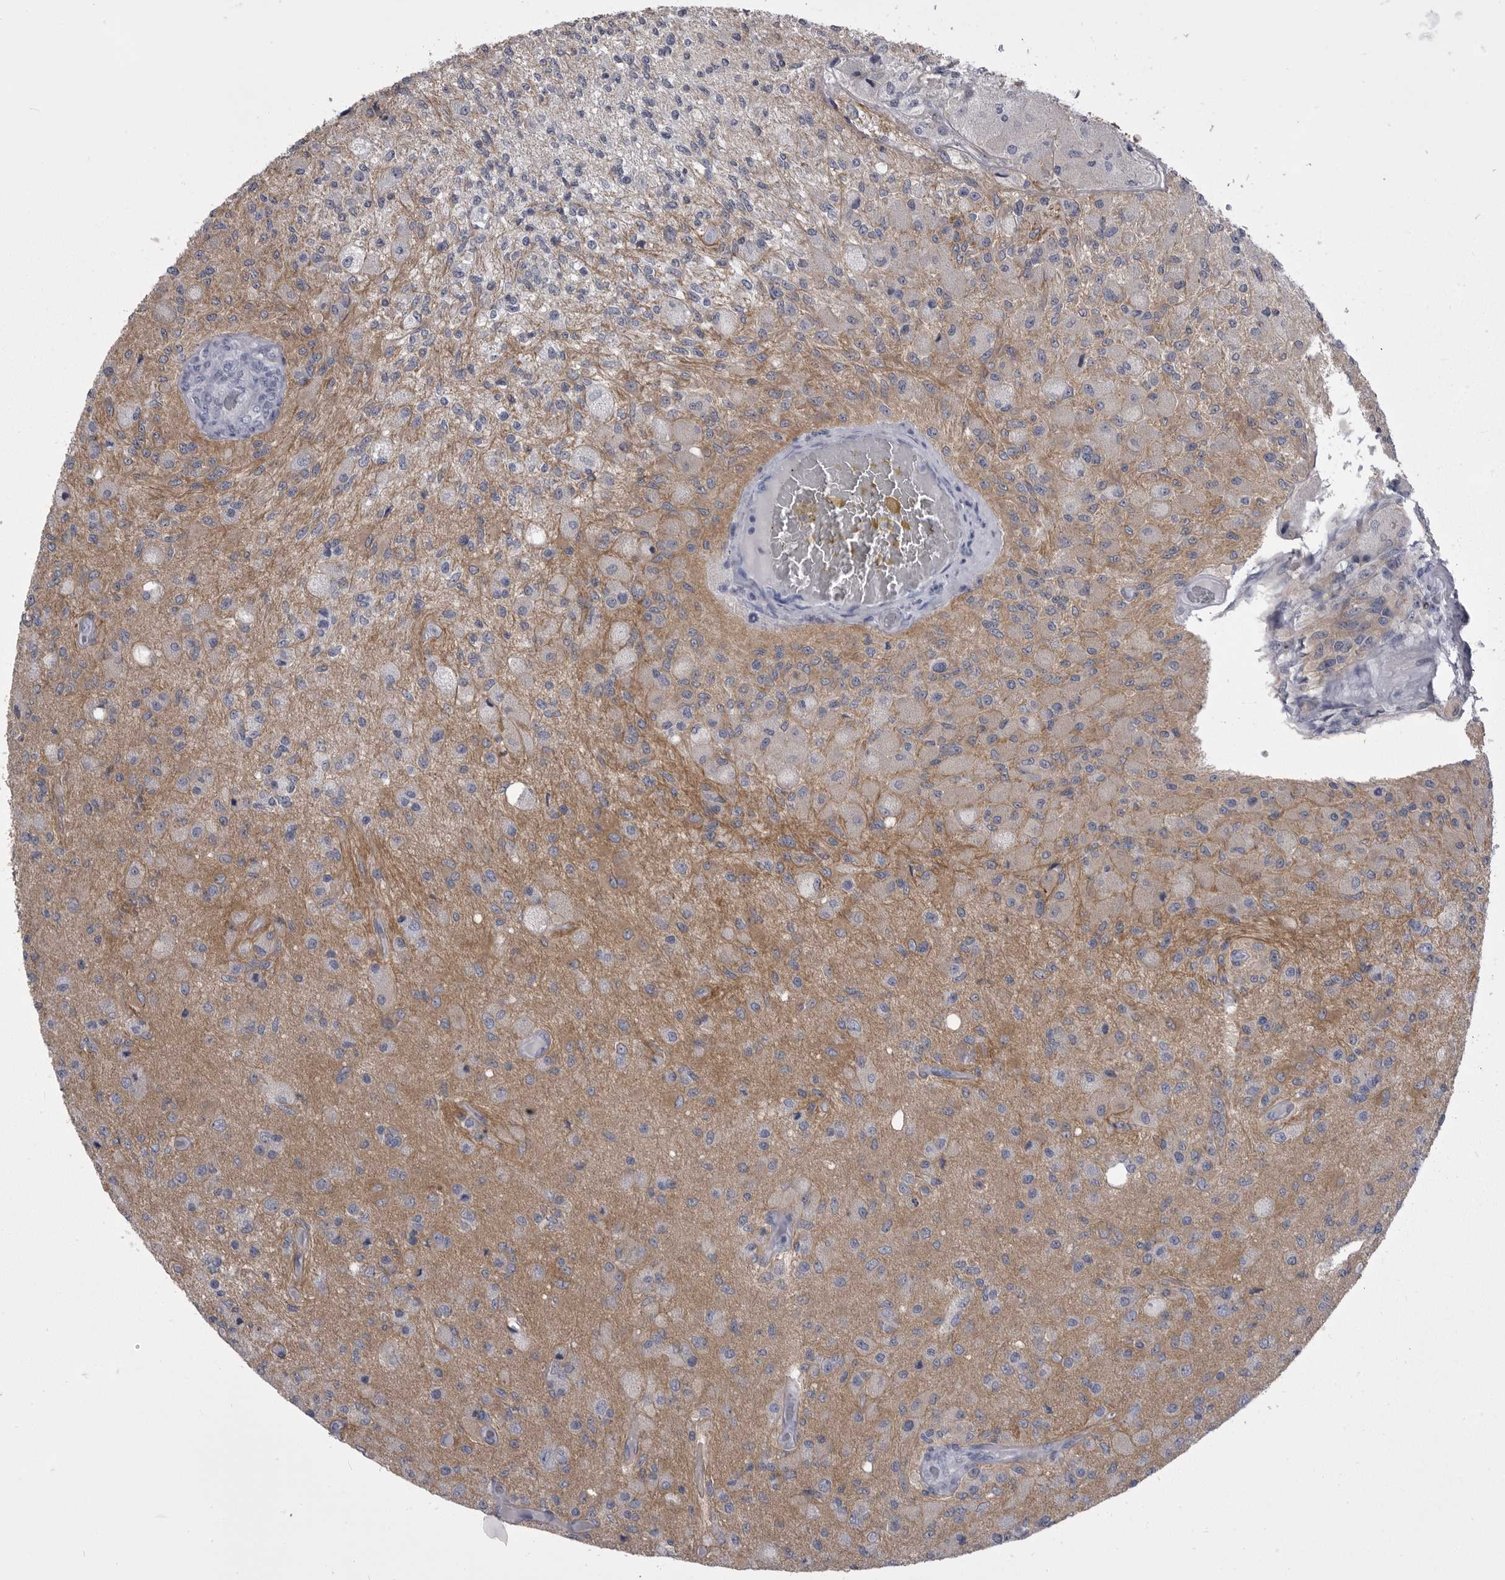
{"staining": {"intensity": "moderate", "quantity": "25%-75%", "location": "cytoplasmic/membranous"}, "tissue": "glioma", "cell_type": "Tumor cells", "image_type": "cancer", "snomed": [{"axis": "morphology", "description": "Normal tissue, NOS"}, {"axis": "morphology", "description": "Glioma, malignant, High grade"}, {"axis": "topography", "description": "Cerebral cortex"}], "caption": "This is an image of immunohistochemistry staining of high-grade glioma (malignant), which shows moderate staining in the cytoplasmic/membranous of tumor cells.", "gene": "ANK2", "patient": {"sex": "male", "age": 77}}